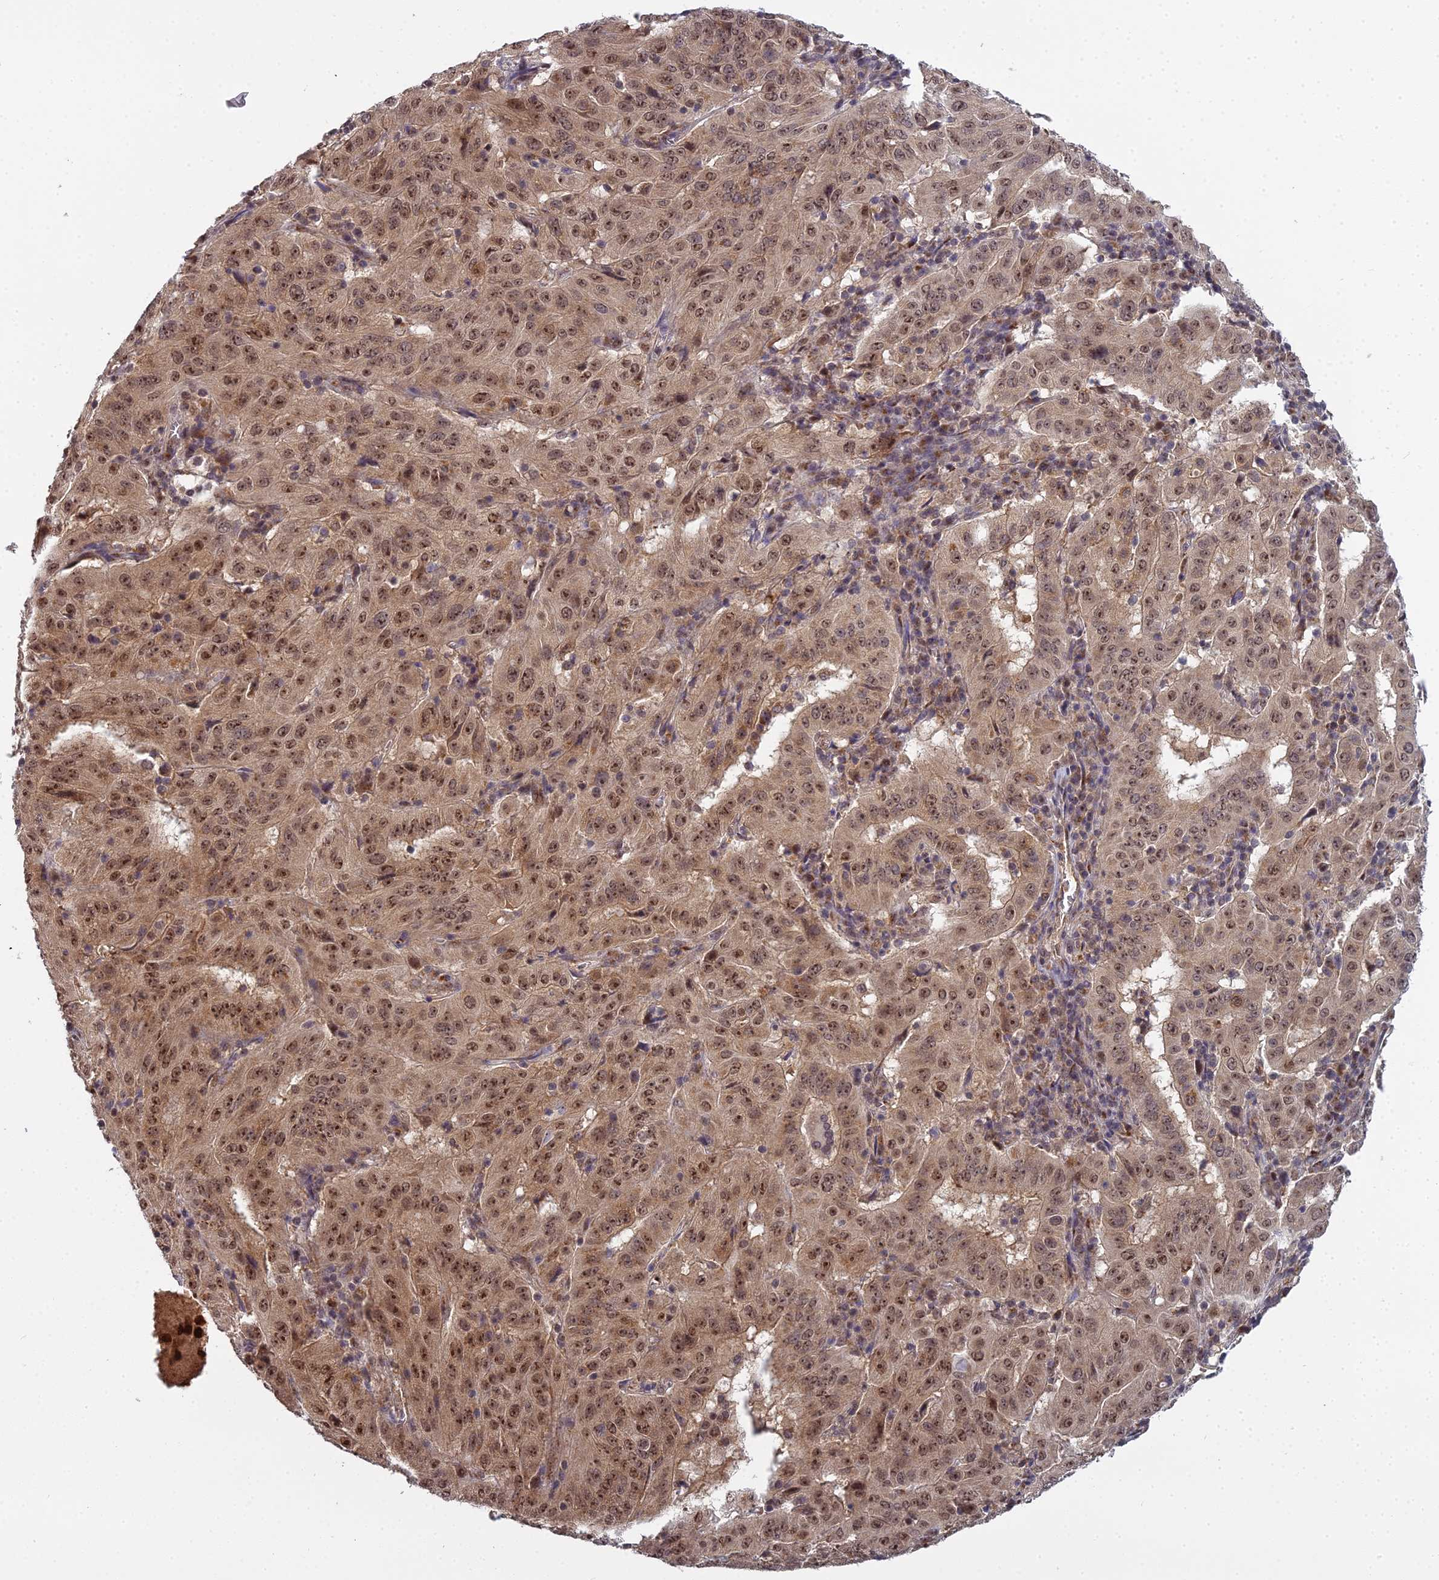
{"staining": {"intensity": "moderate", "quantity": ">75%", "location": "nuclear"}, "tissue": "pancreatic cancer", "cell_type": "Tumor cells", "image_type": "cancer", "snomed": [{"axis": "morphology", "description": "Adenocarcinoma, NOS"}, {"axis": "topography", "description": "Pancreas"}], "caption": "Protein expression analysis of pancreatic cancer demonstrates moderate nuclear expression in about >75% of tumor cells.", "gene": "MEOX1", "patient": {"sex": "male", "age": 63}}